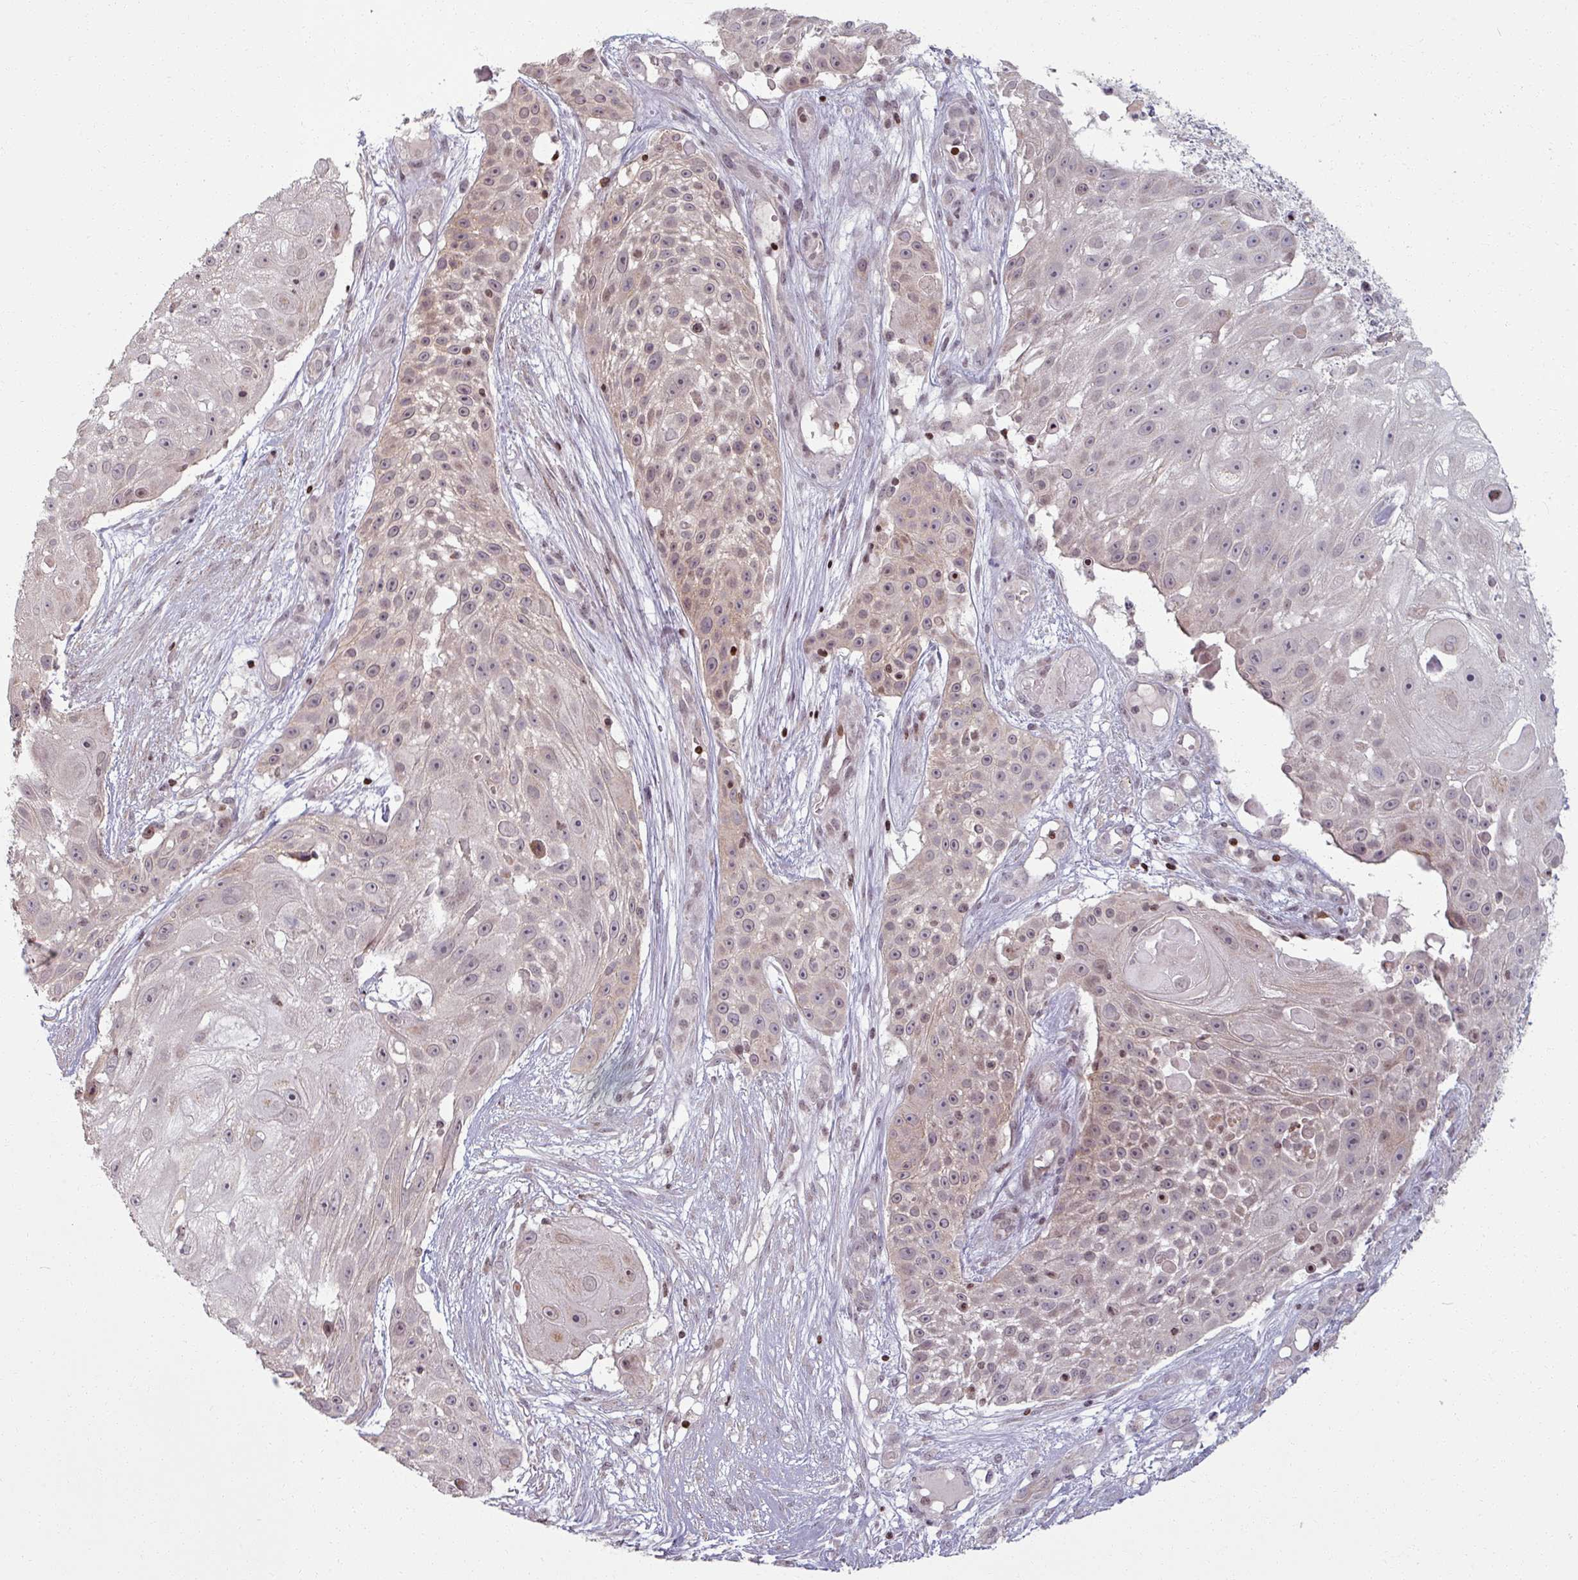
{"staining": {"intensity": "weak", "quantity": ">75%", "location": "nuclear"}, "tissue": "skin cancer", "cell_type": "Tumor cells", "image_type": "cancer", "snomed": [{"axis": "morphology", "description": "Squamous cell carcinoma, NOS"}, {"axis": "topography", "description": "Skin"}], "caption": "Squamous cell carcinoma (skin) tissue exhibits weak nuclear expression in approximately >75% of tumor cells, visualized by immunohistochemistry. The protein is shown in brown color, while the nuclei are stained blue.", "gene": "NCOR1", "patient": {"sex": "female", "age": 86}}